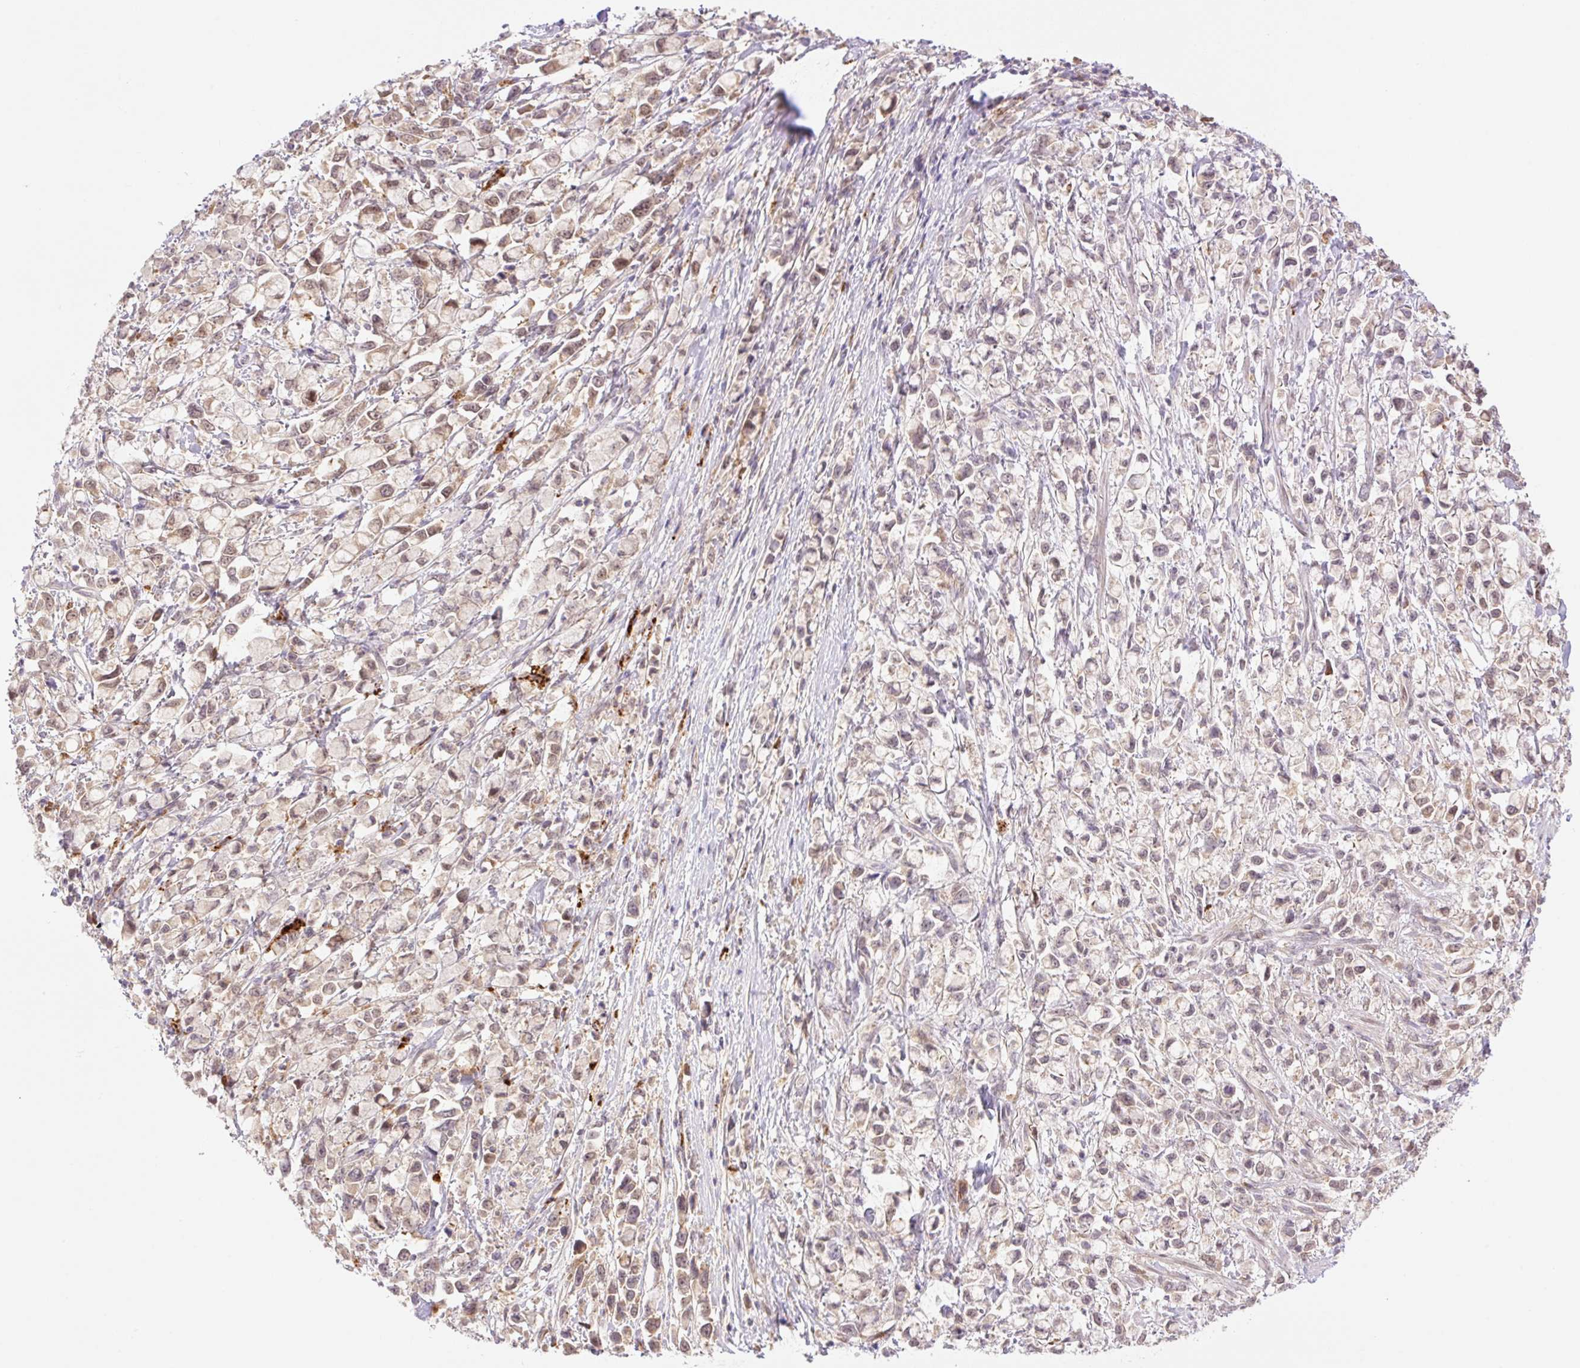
{"staining": {"intensity": "weak", "quantity": ">75%", "location": "cytoplasmic/membranous,nuclear"}, "tissue": "stomach cancer", "cell_type": "Tumor cells", "image_type": "cancer", "snomed": [{"axis": "morphology", "description": "Adenocarcinoma, NOS"}, {"axis": "topography", "description": "Stomach"}], "caption": "About >75% of tumor cells in human stomach cancer exhibit weak cytoplasmic/membranous and nuclear protein positivity as visualized by brown immunohistochemical staining.", "gene": "VPS25", "patient": {"sex": "female", "age": 81}}